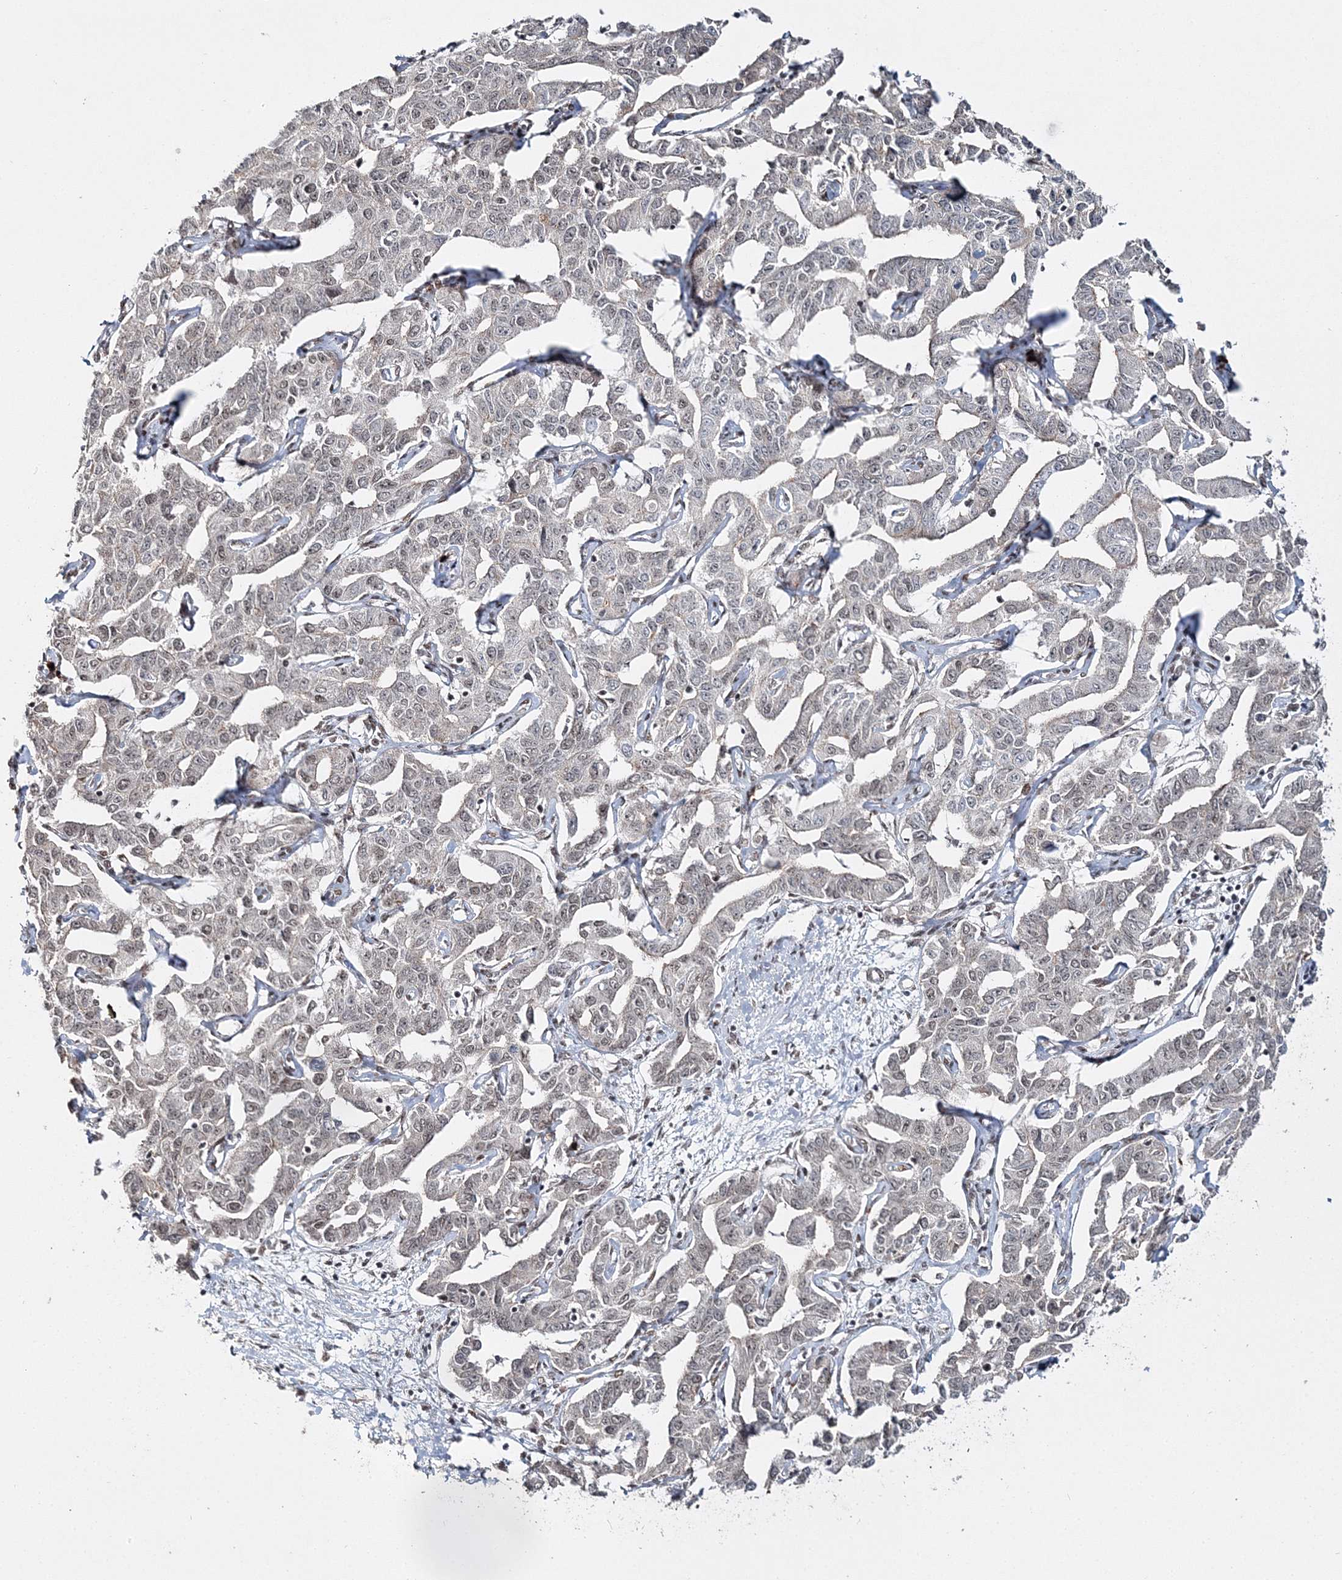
{"staining": {"intensity": "weak", "quantity": "25%-75%", "location": "nuclear"}, "tissue": "liver cancer", "cell_type": "Tumor cells", "image_type": "cancer", "snomed": [{"axis": "morphology", "description": "Cholangiocarcinoma"}, {"axis": "topography", "description": "Liver"}], "caption": "Immunohistochemistry histopathology image of neoplastic tissue: human cholangiocarcinoma (liver) stained using immunohistochemistry (IHC) reveals low levels of weak protein expression localized specifically in the nuclear of tumor cells, appearing as a nuclear brown color.", "gene": "QRICH1", "patient": {"sex": "male", "age": 59}}